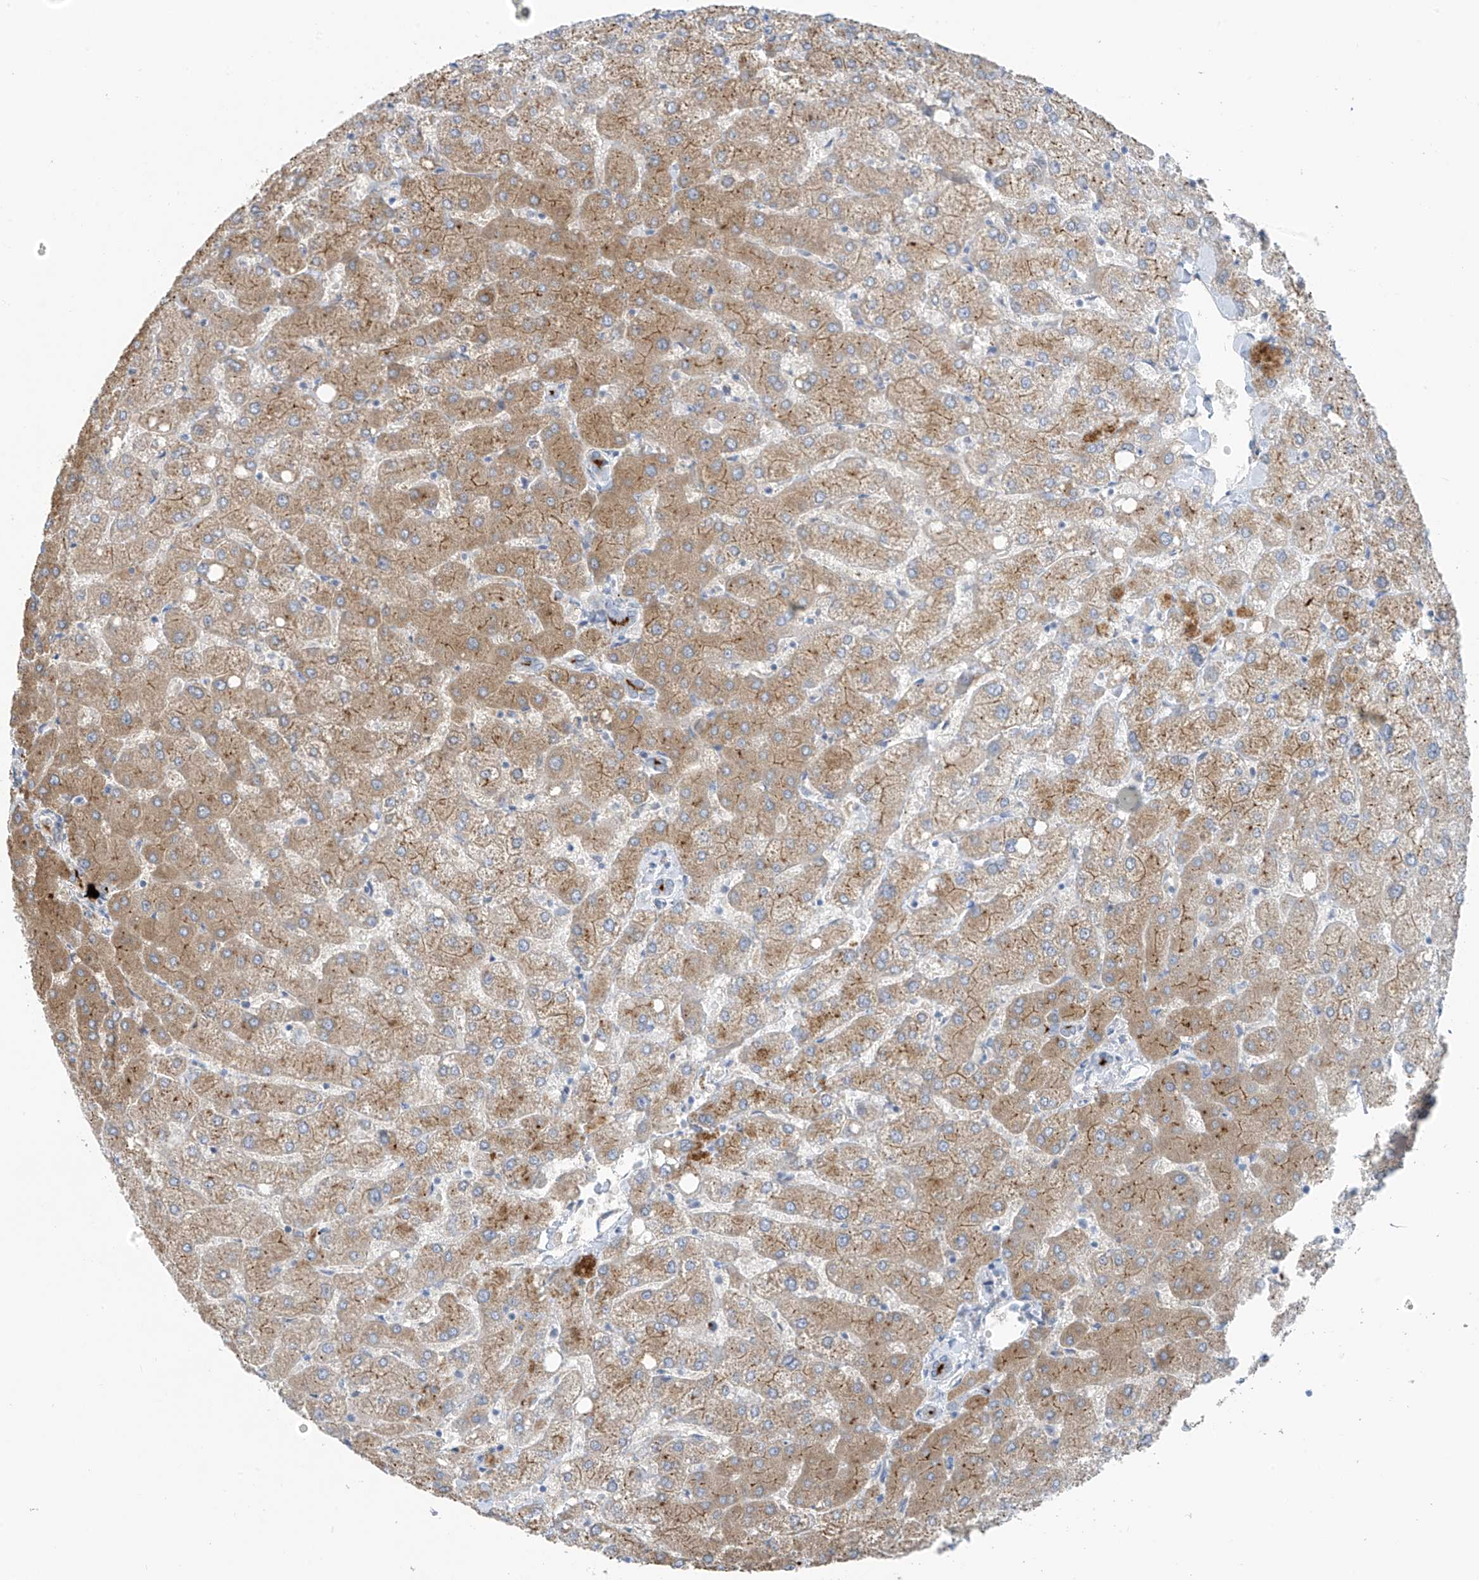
{"staining": {"intensity": "negative", "quantity": "none", "location": "none"}, "tissue": "liver", "cell_type": "Cholangiocytes", "image_type": "normal", "snomed": [{"axis": "morphology", "description": "Normal tissue, NOS"}, {"axis": "topography", "description": "Liver"}], "caption": "An immunohistochemistry micrograph of benign liver is shown. There is no staining in cholangiocytes of liver. (Brightfield microscopy of DAB immunohistochemistry at high magnification).", "gene": "ZNF793", "patient": {"sex": "female", "age": 54}}